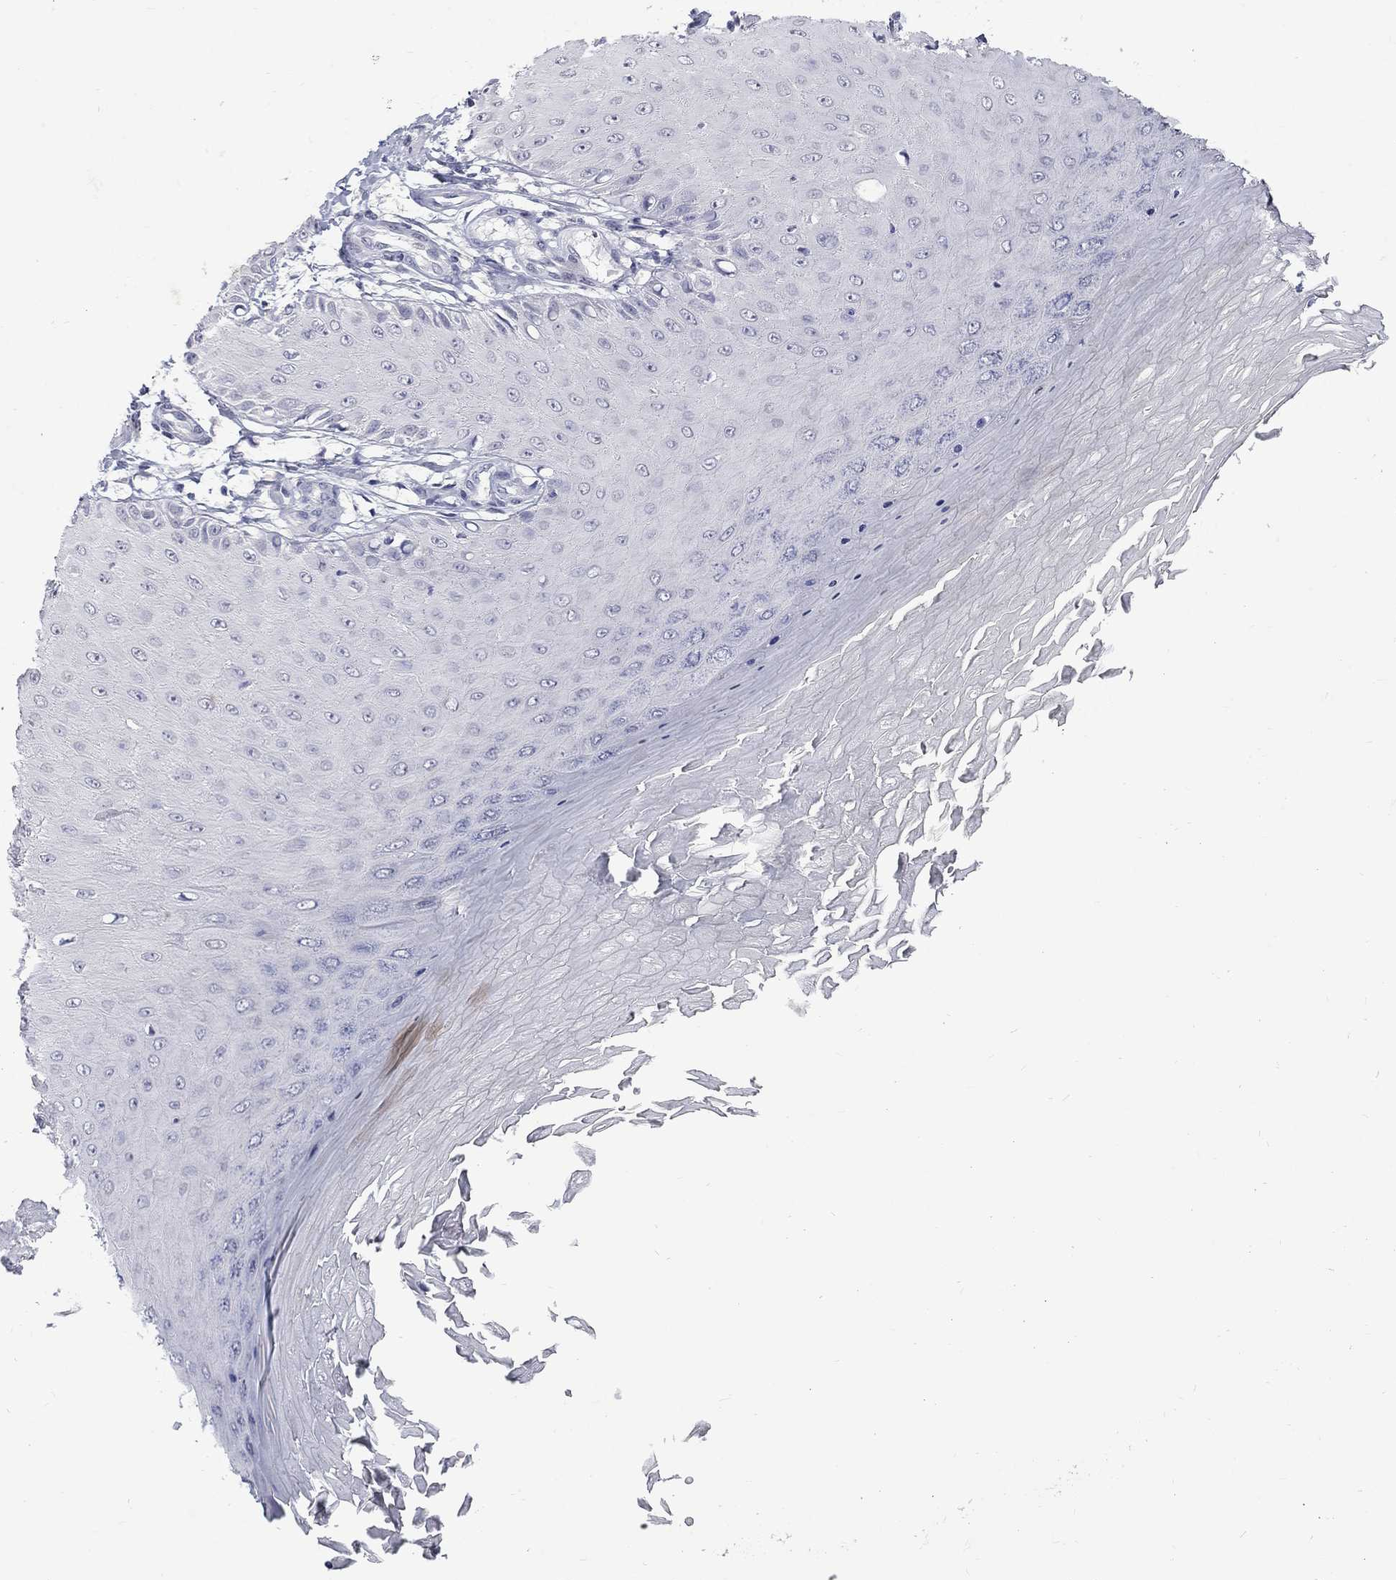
{"staining": {"intensity": "negative", "quantity": "none", "location": "none"}, "tissue": "skin cancer", "cell_type": "Tumor cells", "image_type": "cancer", "snomed": [{"axis": "morphology", "description": "Inflammation, NOS"}, {"axis": "morphology", "description": "Squamous cell carcinoma, NOS"}, {"axis": "topography", "description": "Skin"}], "caption": "The immunohistochemistry (IHC) photomicrograph has no significant expression in tumor cells of skin cancer tissue.", "gene": "CTNND2", "patient": {"sex": "male", "age": 70}}